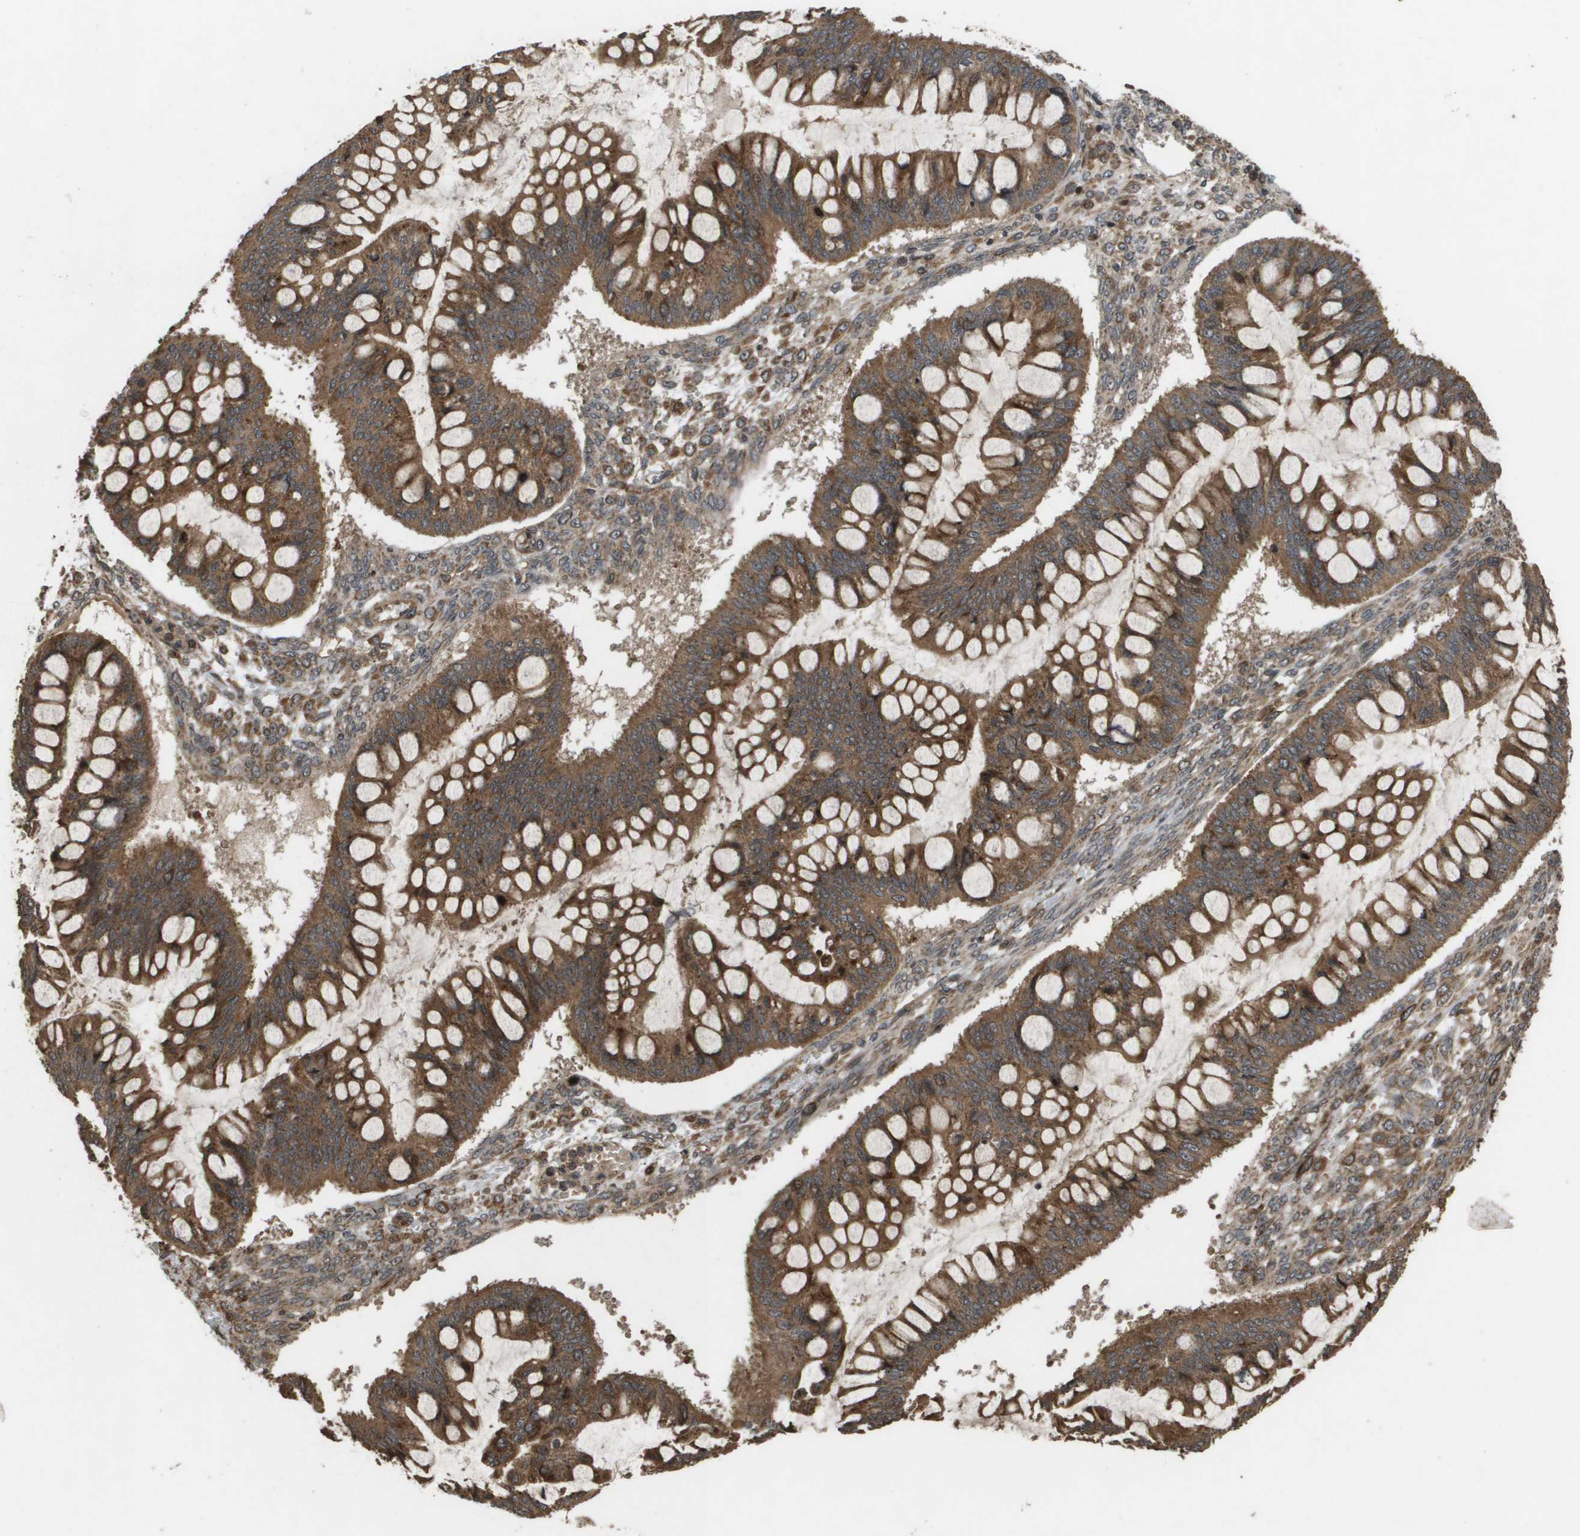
{"staining": {"intensity": "moderate", "quantity": ">75%", "location": "cytoplasmic/membranous"}, "tissue": "ovarian cancer", "cell_type": "Tumor cells", "image_type": "cancer", "snomed": [{"axis": "morphology", "description": "Cystadenocarcinoma, mucinous, NOS"}, {"axis": "topography", "description": "Ovary"}], "caption": "High-magnification brightfield microscopy of mucinous cystadenocarcinoma (ovarian) stained with DAB (brown) and counterstained with hematoxylin (blue). tumor cells exhibit moderate cytoplasmic/membranous expression is seen in about>75% of cells.", "gene": "KIF11", "patient": {"sex": "female", "age": 73}}